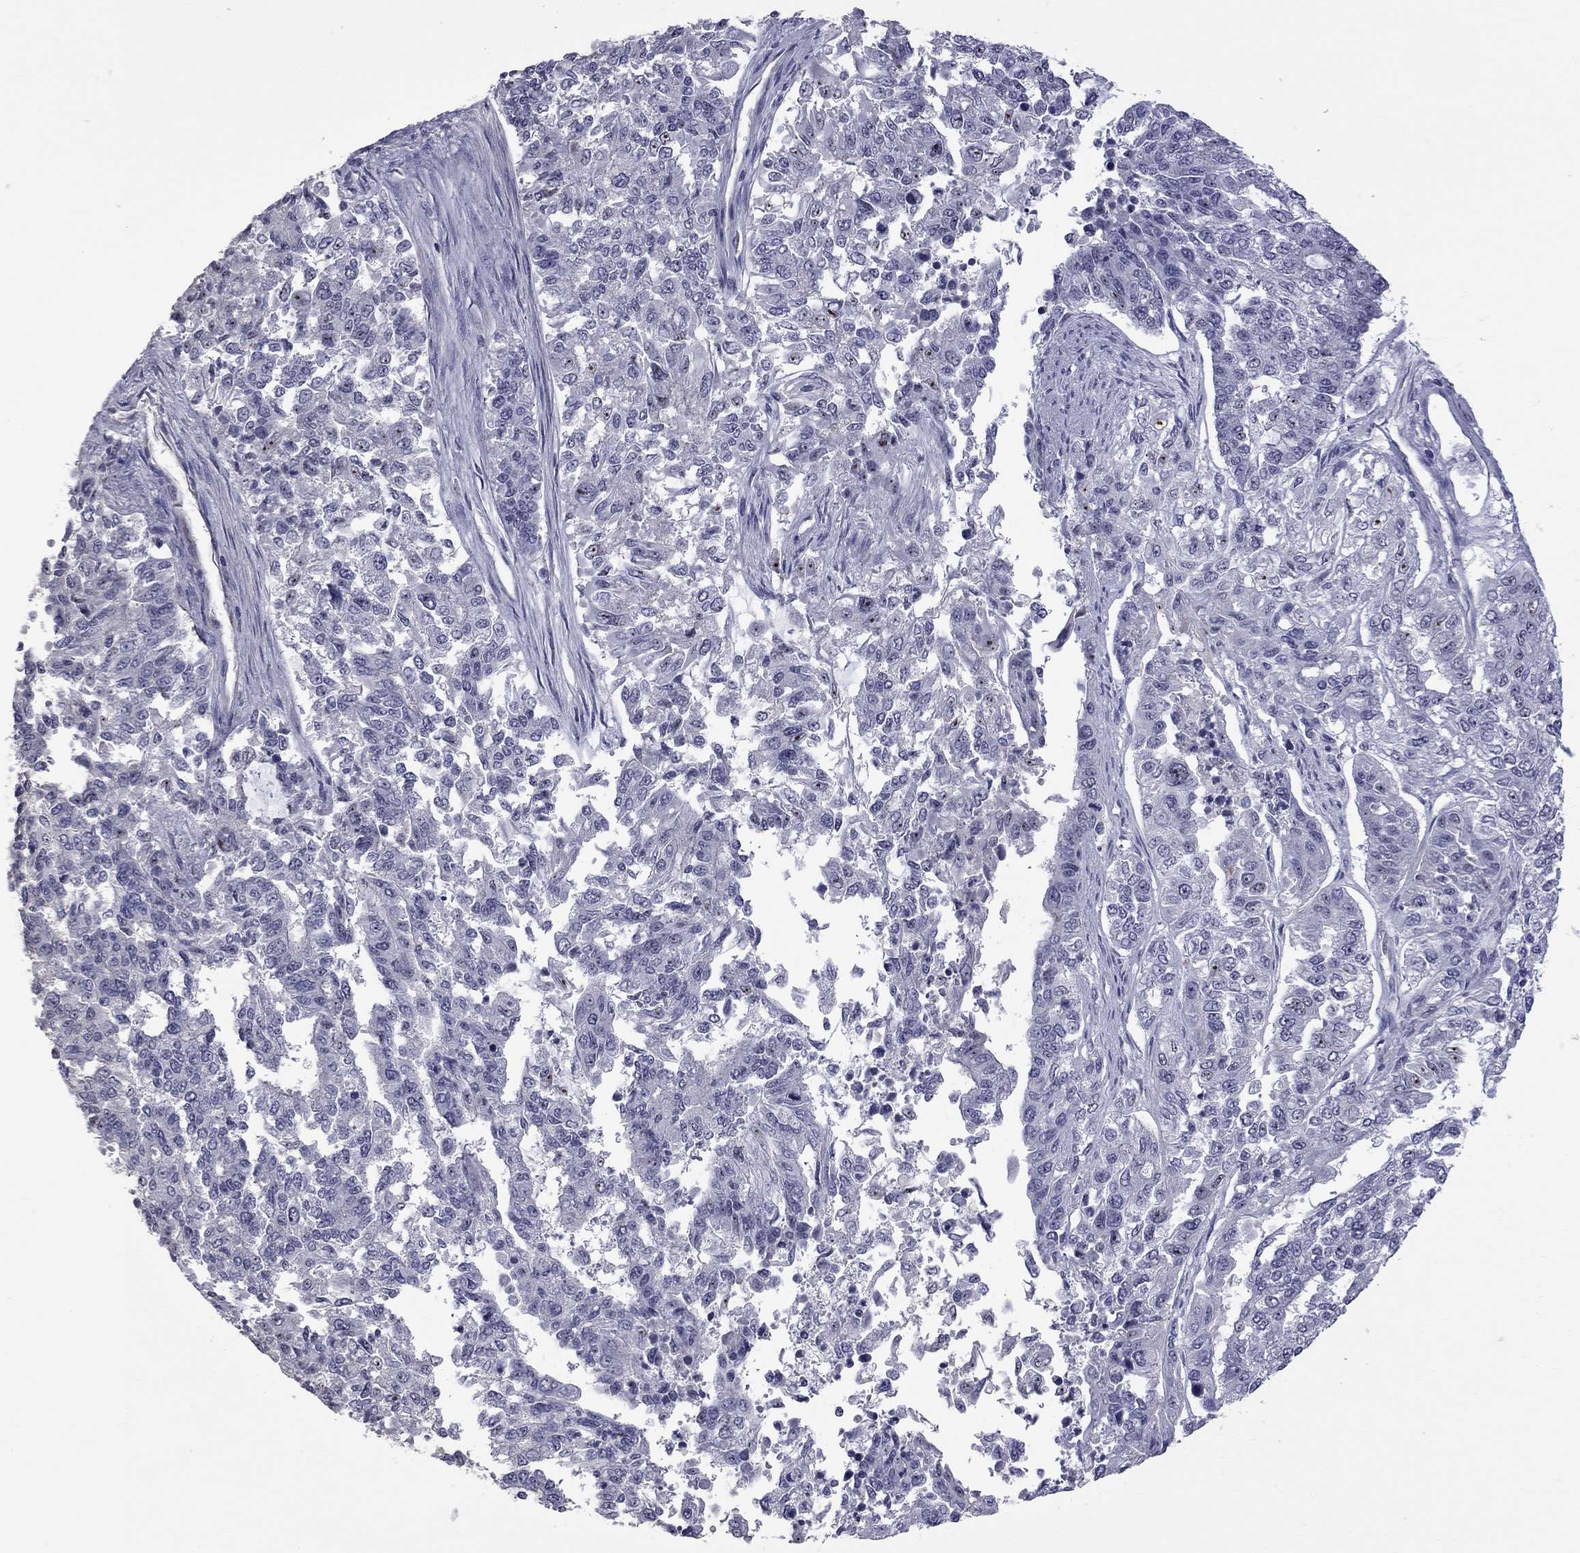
{"staining": {"intensity": "negative", "quantity": "none", "location": "none"}, "tissue": "endometrial cancer", "cell_type": "Tumor cells", "image_type": "cancer", "snomed": [{"axis": "morphology", "description": "Adenocarcinoma, NOS"}, {"axis": "topography", "description": "Uterus"}], "caption": "Histopathology image shows no significant protein positivity in tumor cells of adenocarcinoma (endometrial). (DAB (3,3'-diaminobenzidine) IHC with hematoxylin counter stain).", "gene": "GSG1L", "patient": {"sex": "female", "age": 59}}